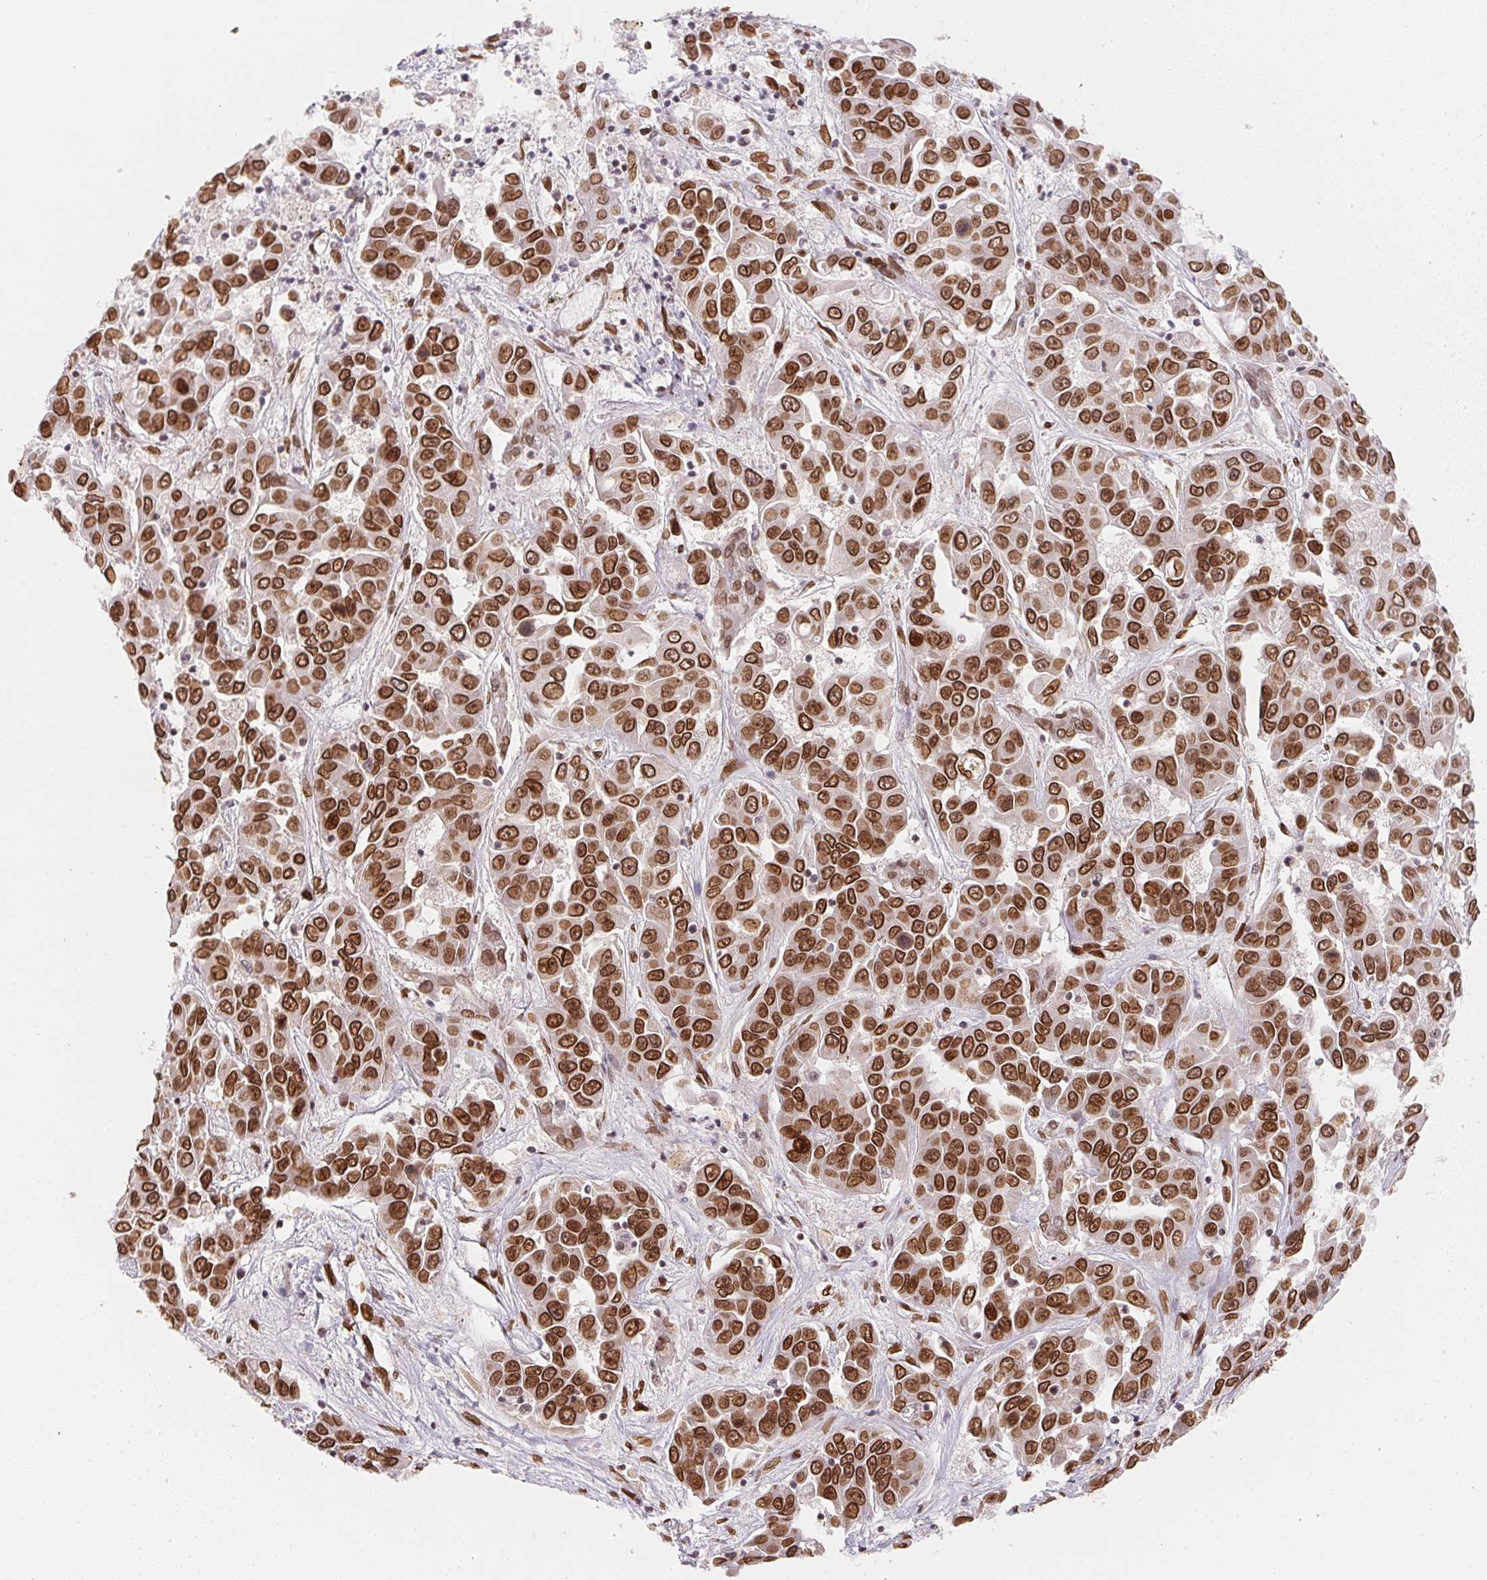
{"staining": {"intensity": "strong", "quantity": ">75%", "location": "cytoplasmic/membranous,nuclear"}, "tissue": "liver cancer", "cell_type": "Tumor cells", "image_type": "cancer", "snomed": [{"axis": "morphology", "description": "Cholangiocarcinoma"}, {"axis": "topography", "description": "Liver"}], "caption": "A brown stain shows strong cytoplasmic/membranous and nuclear expression of a protein in human liver cancer (cholangiocarcinoma) tumor cells. The staining was performed using DAB (3,3'-diaminobenzidine) to visualize the protein expression in brown, while the nuclei were stained in blue with hematoxylin (Magnification: 20x).", "gene": "SAP30BP", "patient": {"sex": "female", "age": 52}}